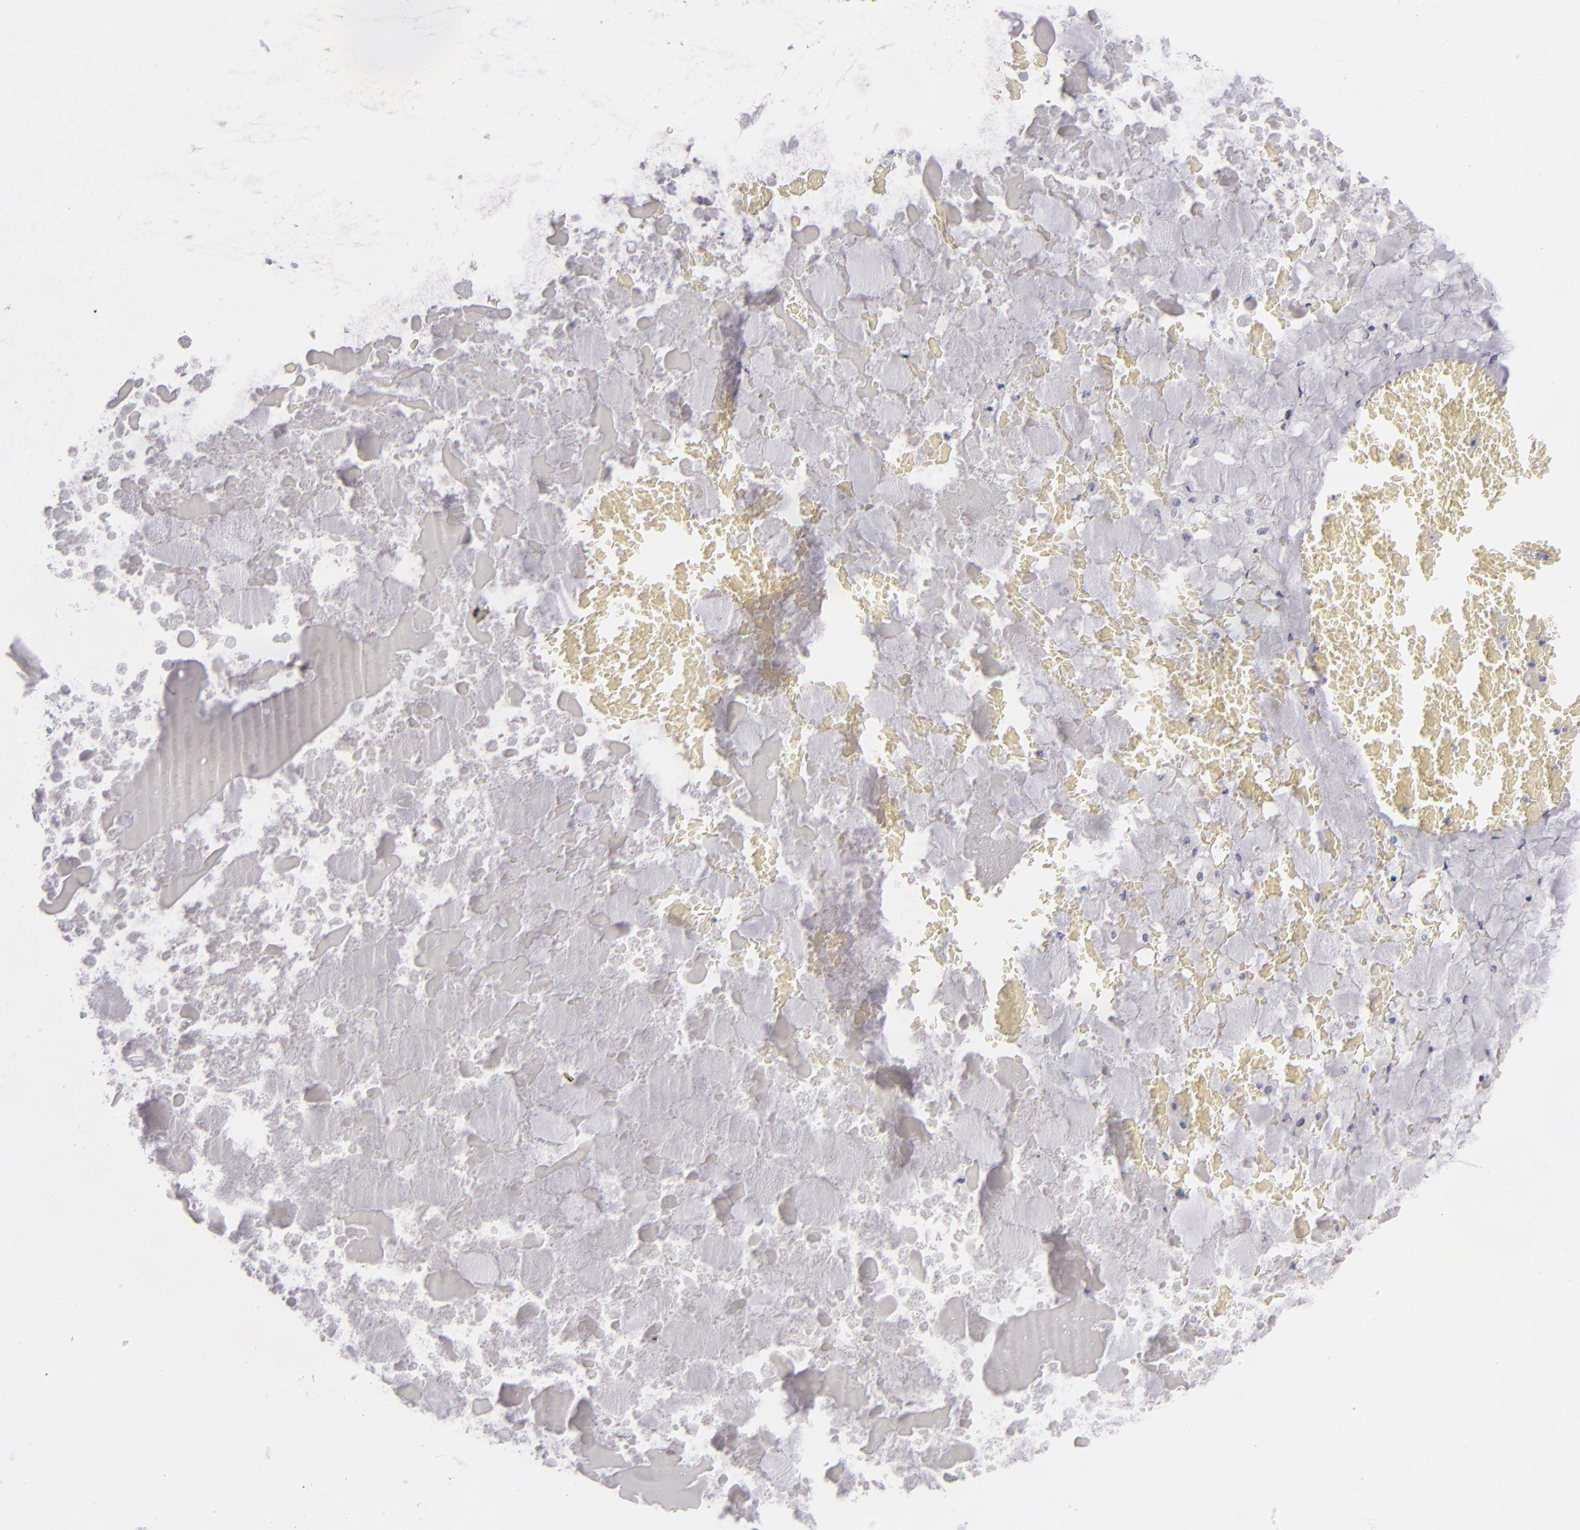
{"staining": {"intensity": "negative", "quantity": "none", "location": "none"}, "tissue": "ovarian cancer", "cell_type": "Tumor cells", "image_type": "cancer", "snomed": [{"axis": "morphology", "description": "Cystadenocarcinoma, mucinous, NOS"}, {"axis": "topography", "description": "Ovary"}], "caption": "This histopathology image is of mucinous cystadenocarcinoma (ovarian) stained with immunohistochemistry to label a protein in brown with the nuclei are counter-stained blue. There is no expression in tumor cells.", "gene": "CDX2", "patient": {"sex": "female", "age": 57}}